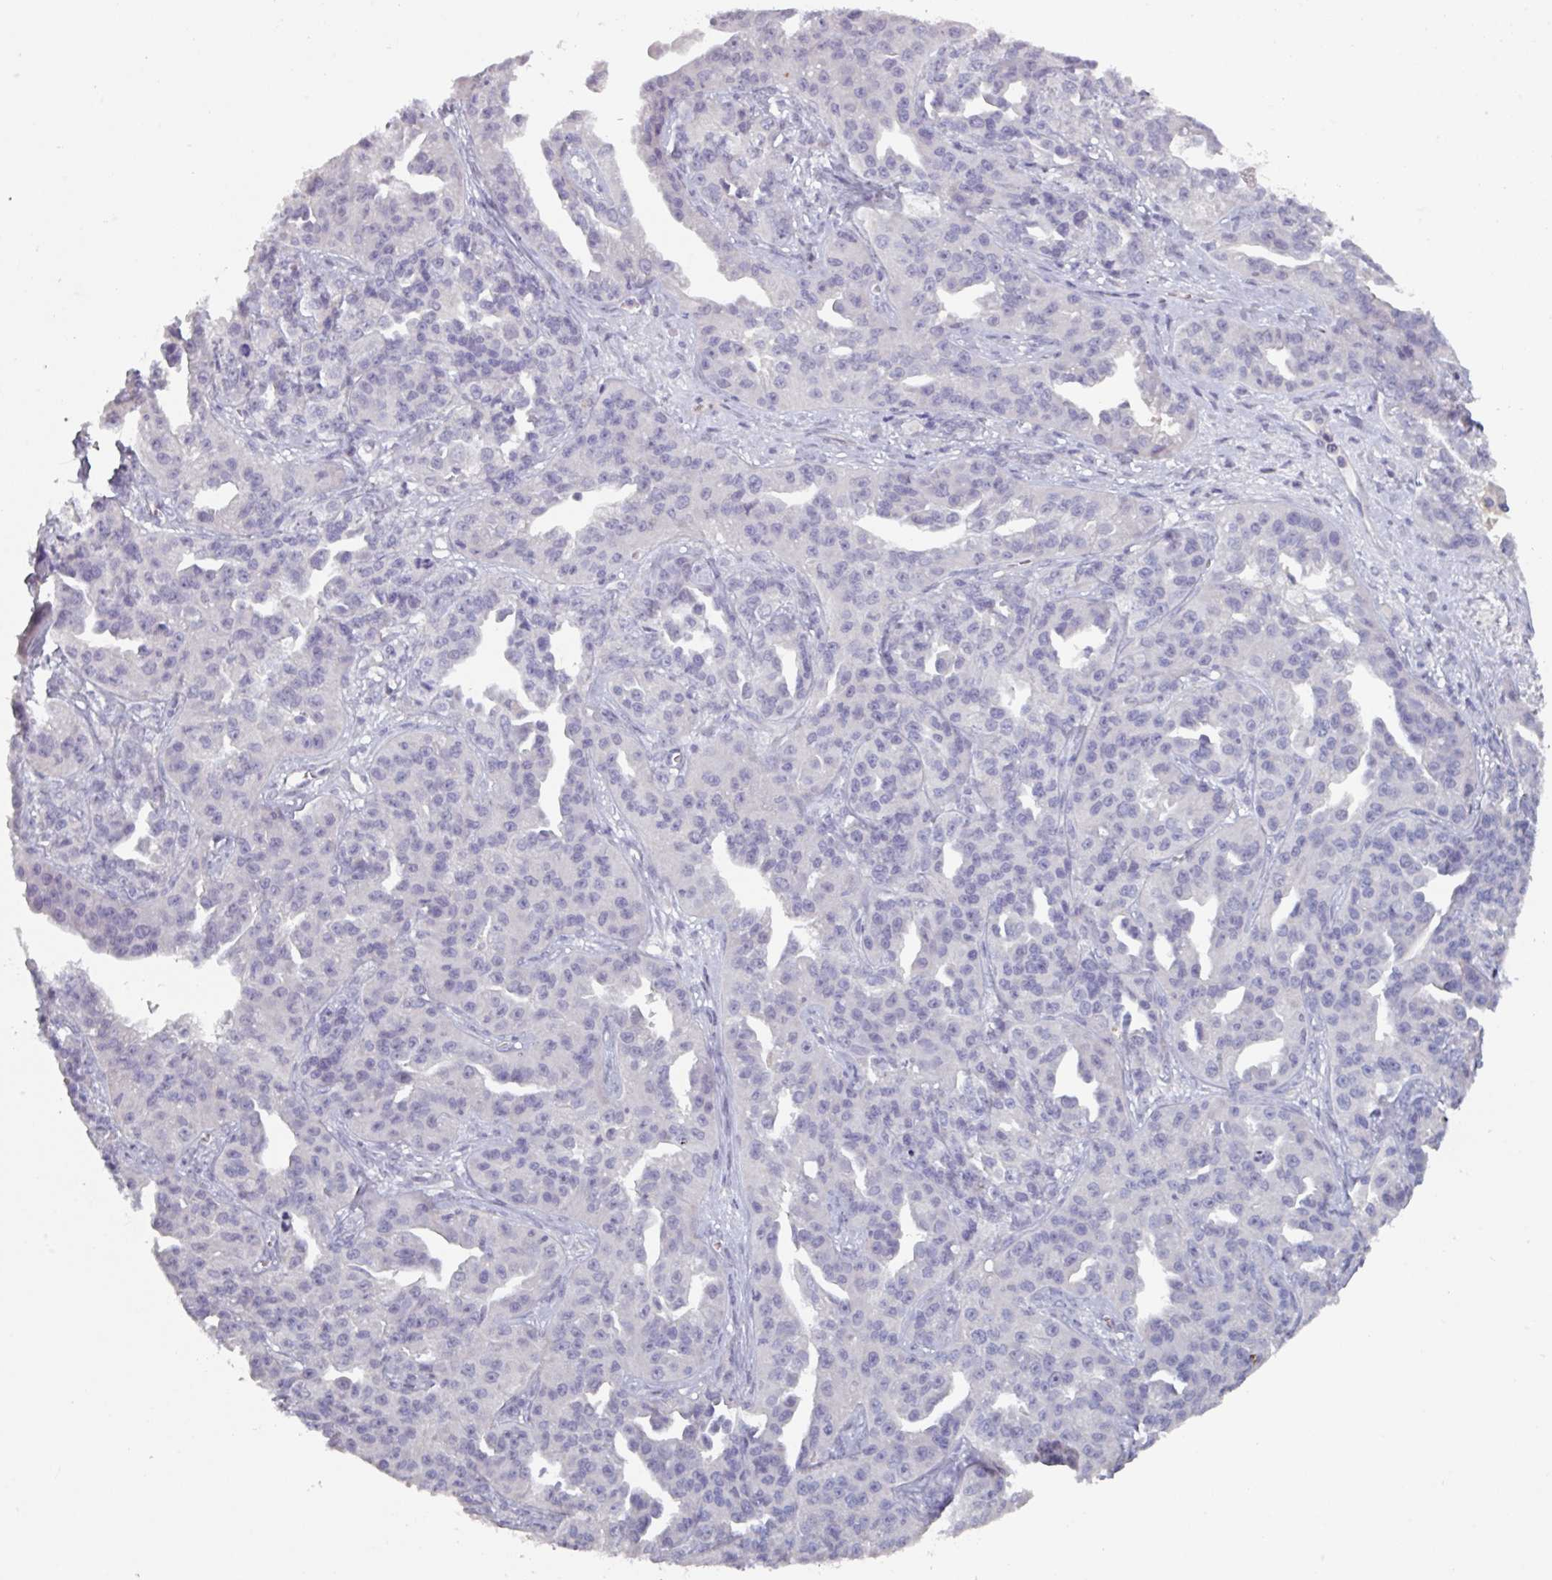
{"staining": {"intensity": "negative", "quantity": "none", "location": "none"}, "tissue": "ovarian cancer", "cell_type": "Tumor cells", "image_type": "cancer", "snomed": [{"axis": "morphology", "description": "Cystadenocarcinoma, serous, NOS"}, {"axis": "topography", "description": "Ovary"}], "caption": "IHC micrograph of ovarian cancer stained for a protein (brown), which exhibits no expression in tumor cells. The staining is performed using DAB (3,3'-diaminobenzidine) brown chromogen with nuclei counter-stained in using hematoxylin.", "gene": "OR2T10", "patient": {"sex": "female", "age": 75}}